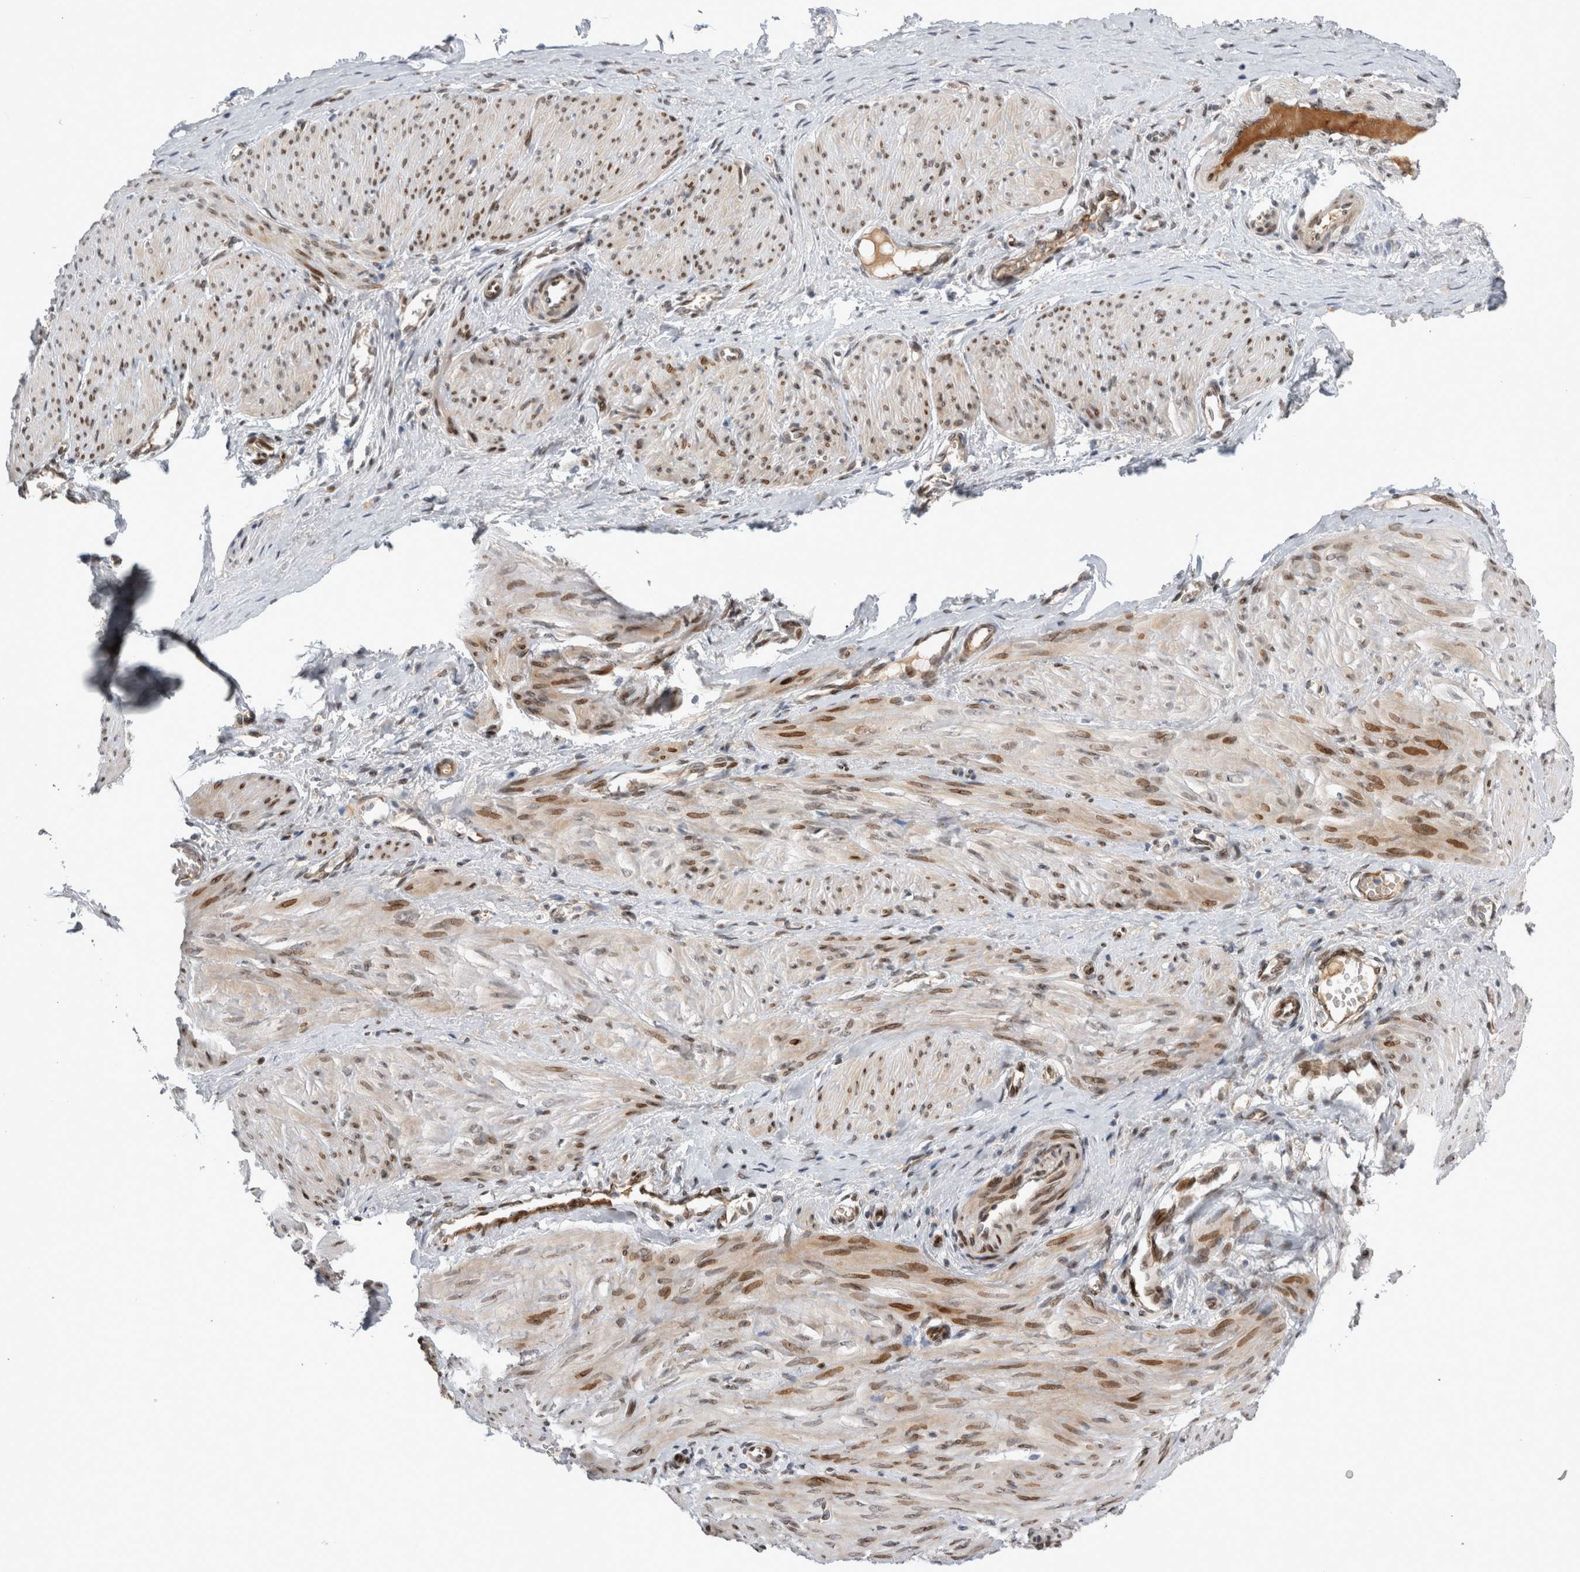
{"staining": {"intensity": "moderate", "quantity": "25%-75%", "location": "cytoplasmic/membranous,nuclear"}, "tissue": "smooth muscle", "cell_type": "Smooth muscle cells", "image_type": "normal", "snomed": [{"axis": "morphology", "description": "Normal tissue, NOS"}, {"axis": "topography", "description": "Endometrium"}], "caption": "The immunohistochemical stain shows moderate cytoplasmic/membranous,nuclear positivity in smooth muscle cells of normal smooth muscle. (DAB (3,3'-diaminobenzidine) IHC, brown staining for protein, blue staining for nuclei).", "gene": "DMTN", "patient": {"sex": "female", "age": 33}}